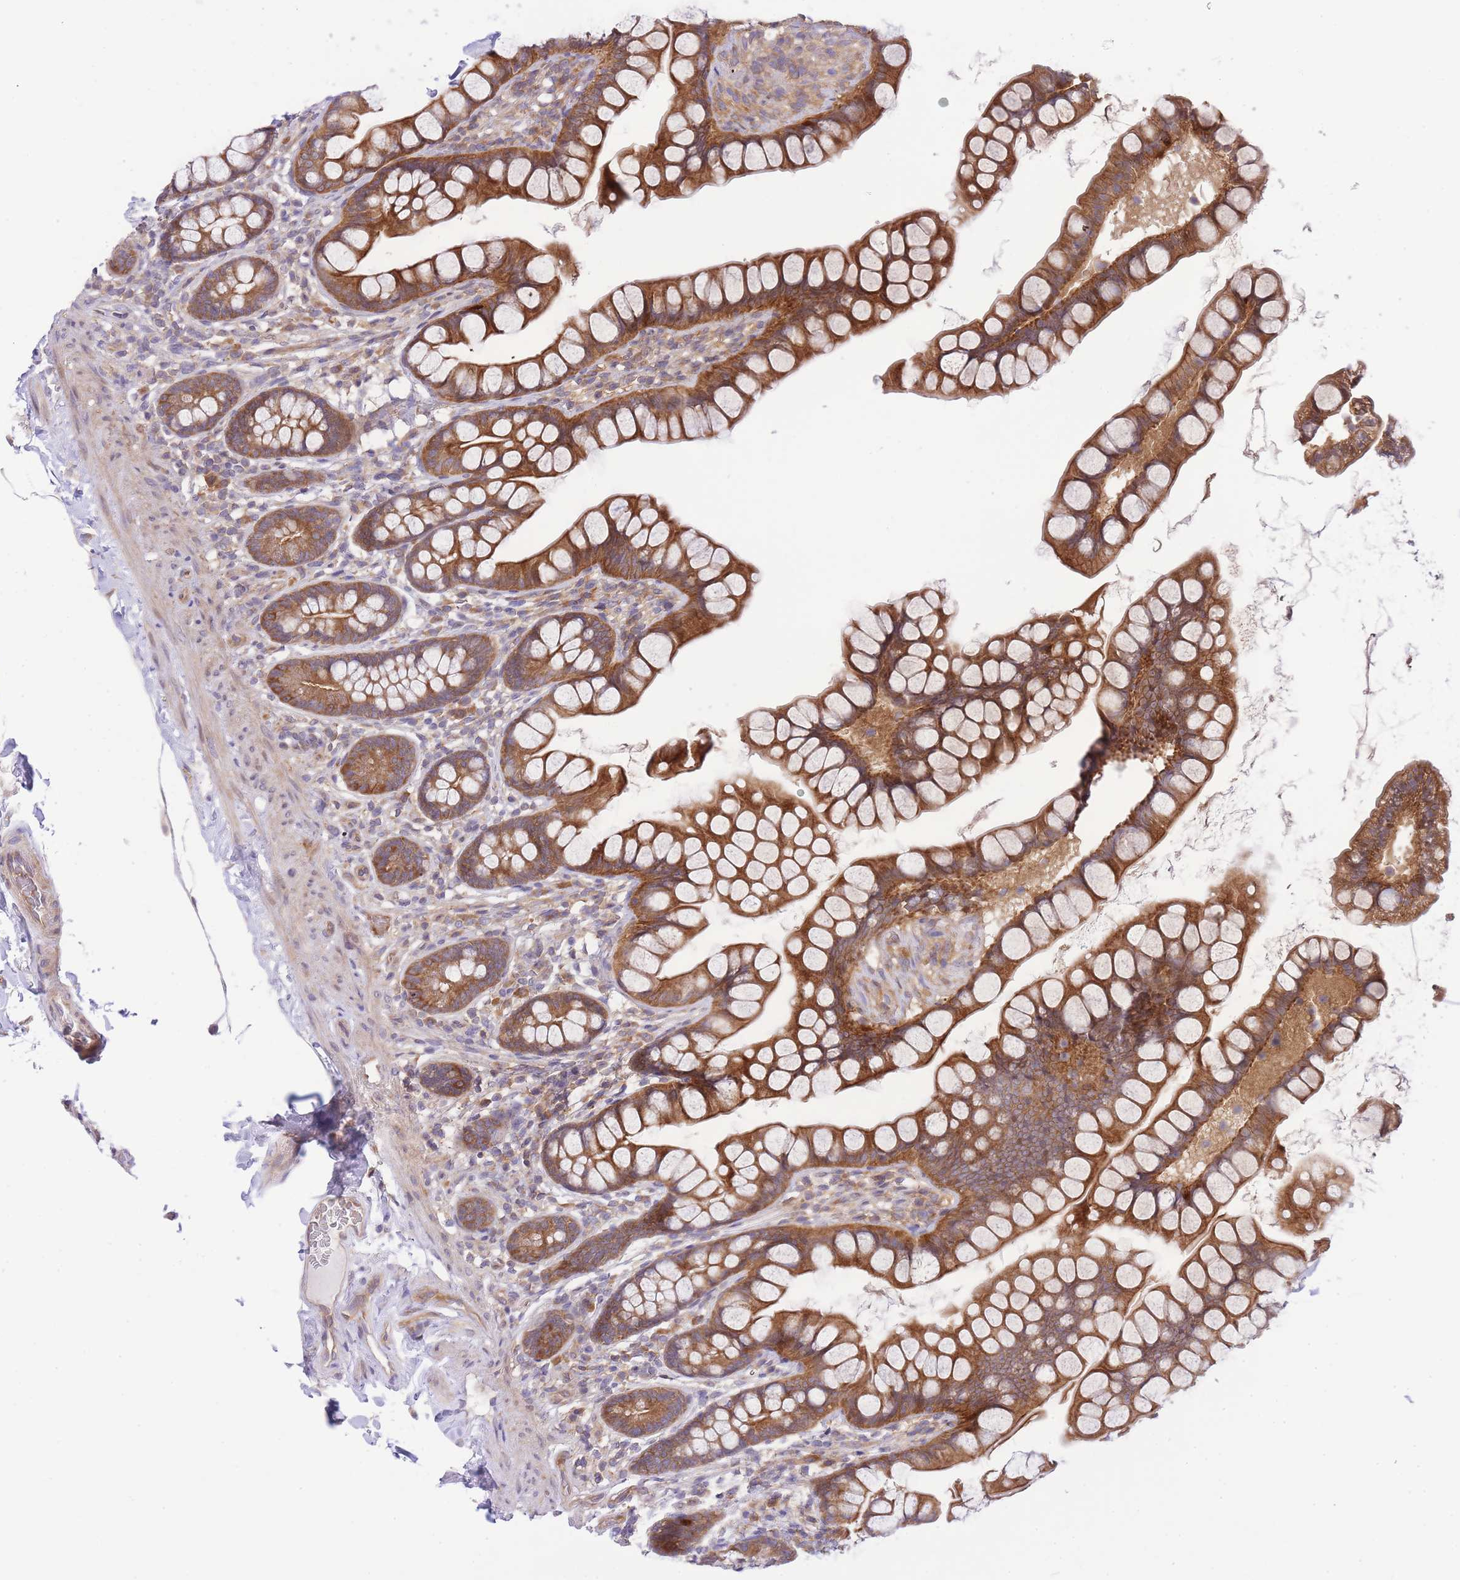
{"staining": {"intensity": "strong", "quantity": ">75%", "location": "cytoplasmic/membranous"}, "tissue": "small intestine", "cell_type": "Glandular cells", "image_type": "normal", "snomed": [{"axis": "morphology", "description": "Normal tissue, NOS"}, {"axis": "topography", "description": "Small intestine"}], "caption": "IHC micrograph of unremarkable small intestine stained for a protein (brown), which reveals high levels of strong cytoplasmic/membranous staining in approximately >75% of glandular cells.", "gene": "EIF2B2", "patient": {"sex": "male", "age": 70}}